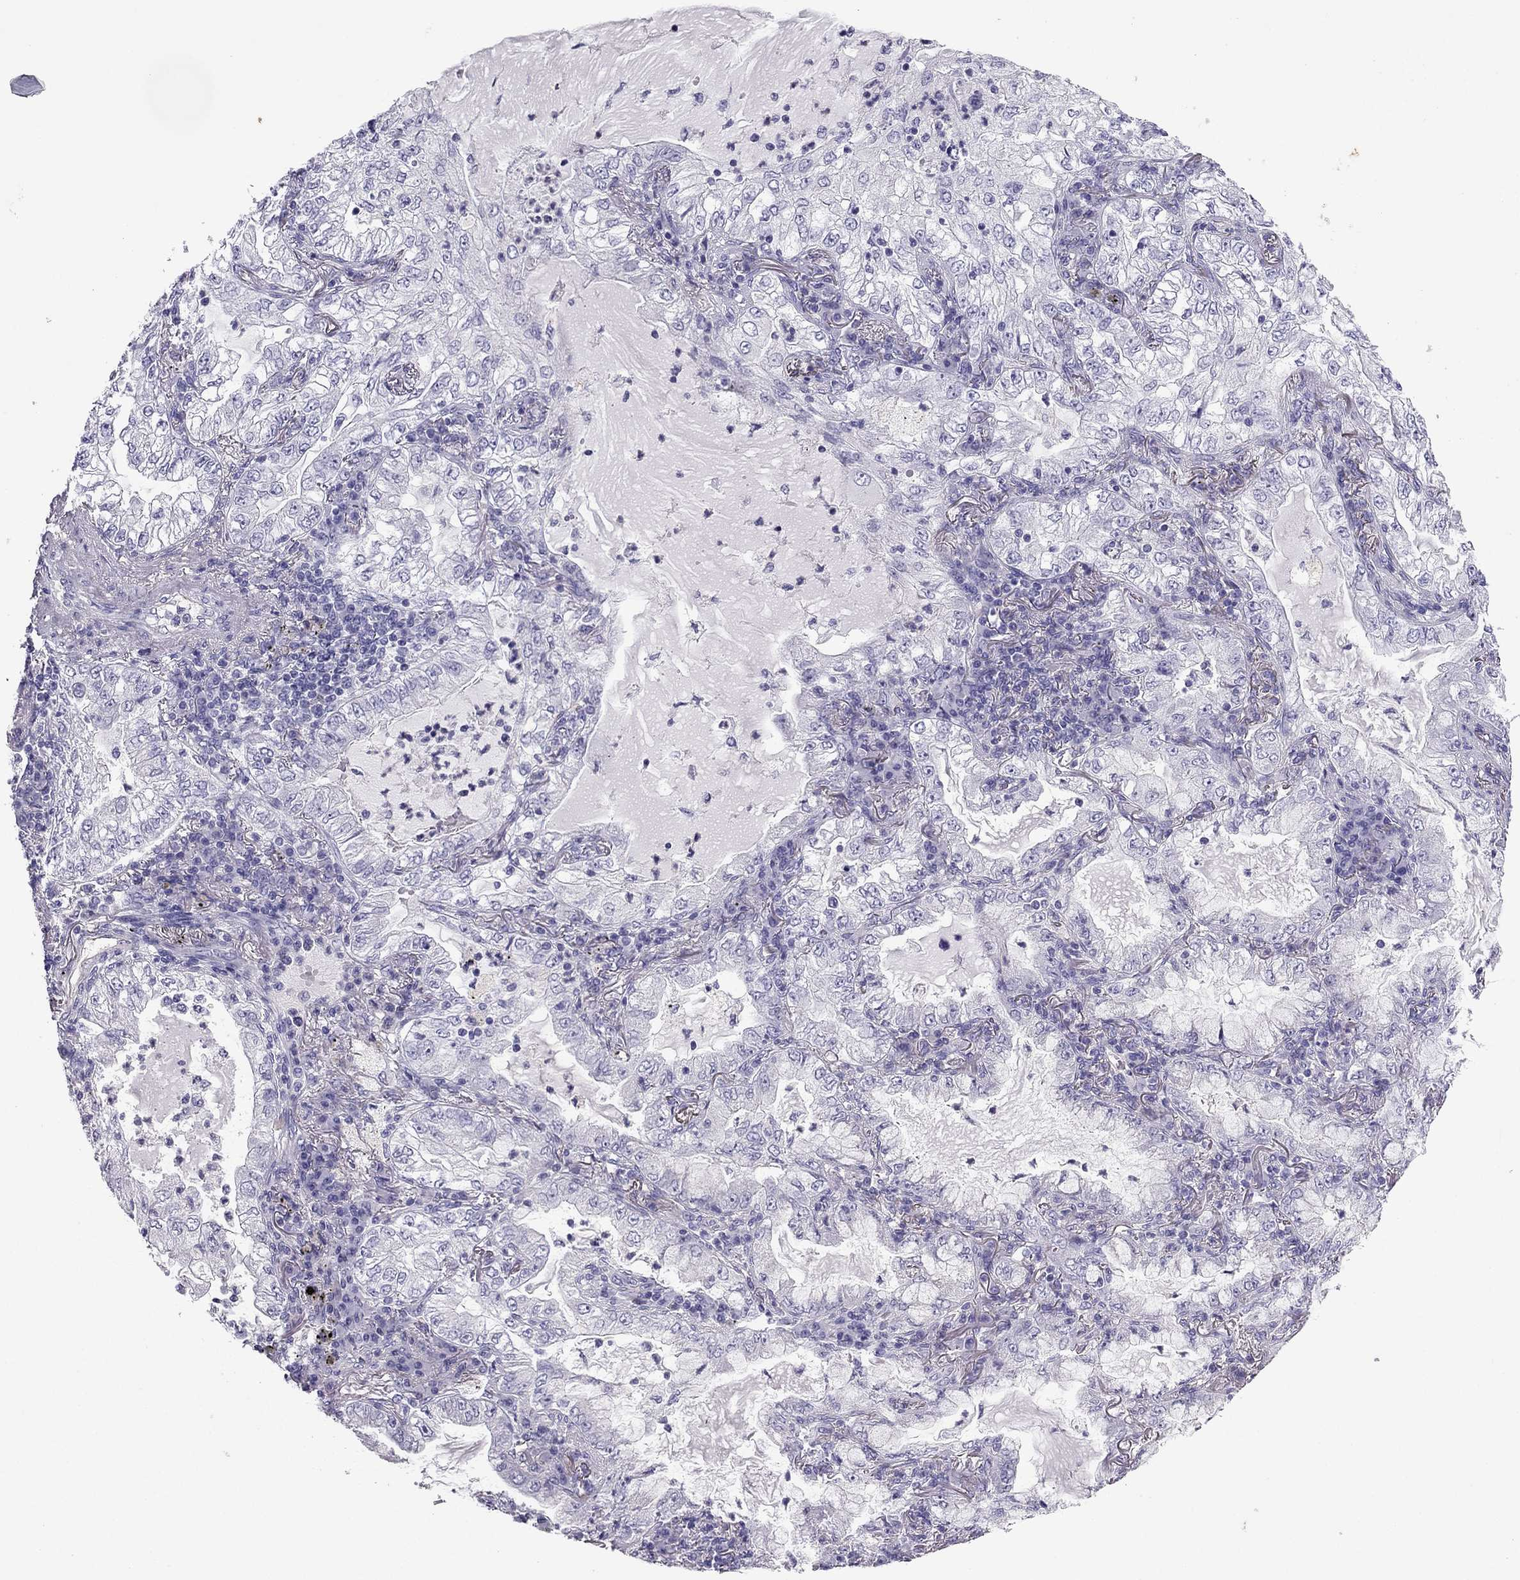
{"staining": {"intensity": "negative", "quantity": "none", "location": "none"}, "tissue": "lung cancer", "cell_type": "Tumor cells", "image_type": "cancer", "snomed": [{"axis": "morphology", "description": "Adenocarcinoma, NOS"}, {"axis": "topography", "description": "Lung"}], "caption": "An image of lung cancer (adenocarcinoma) stained for a protein displays no brown staining in tumor cells.", "gene": "GJA8", "patient": {"sex": "female", "age": 73}}